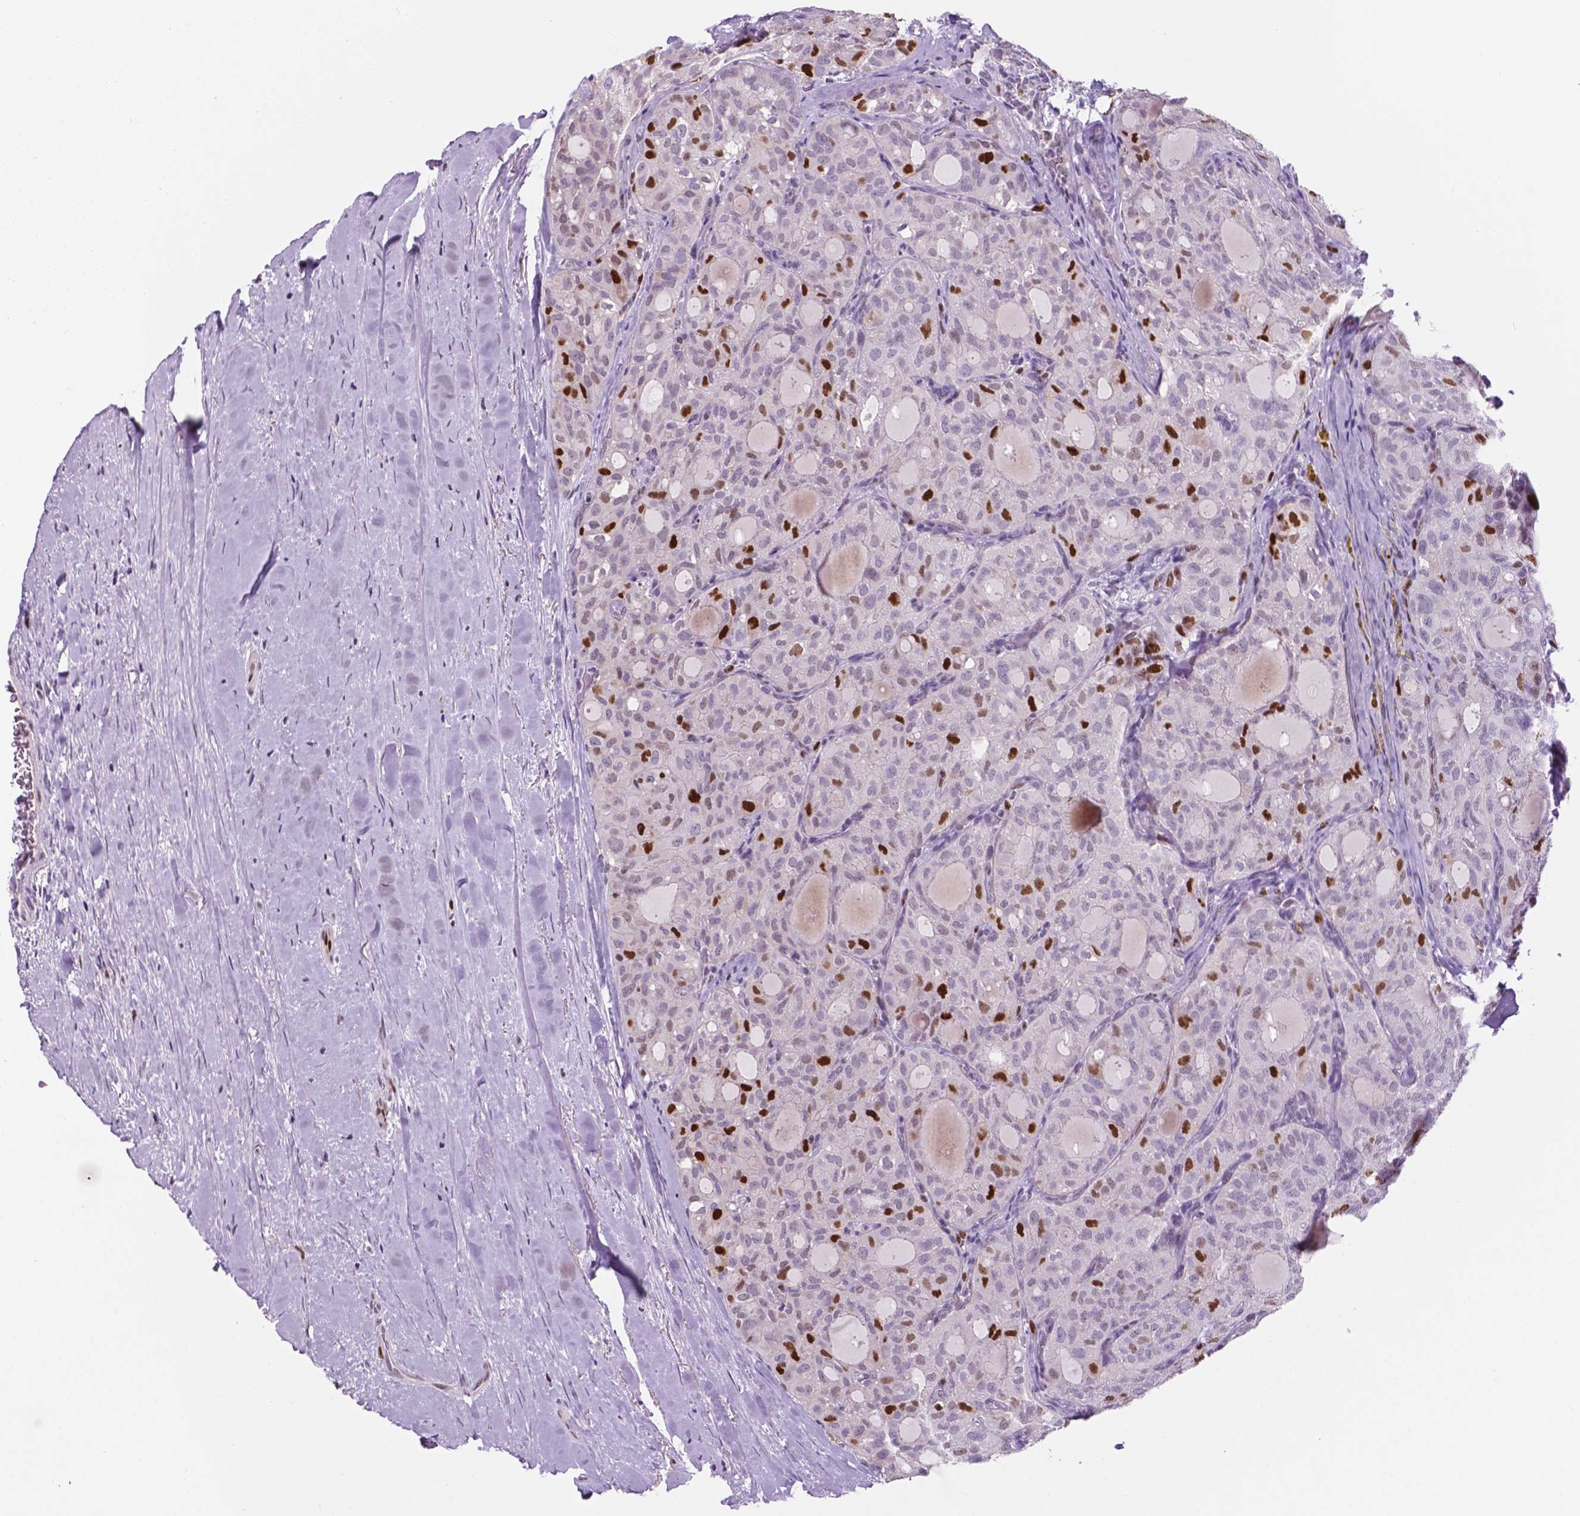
{"staining": {"intensity": "moderate", "quantity": "<25%", "location": "nuclear"}, "tissue": "thyroid cancer", "cell_type": "Tumor cells", "image_type": "cancer", "snomed": [{"axis": "morphology", "description": "Follicular adenoma carcinoma, NOS"}, {"axis": "topography", "description": "Thyroid gland"}], "caption": "IHC of human follicular adenoma carcinoma (thyroid) displays low levels of moderate nuclear positivity in approximately <25% of tumor cells.", "gene": "NCAPH2", "patient": {"sex": "male", "age": 75}}